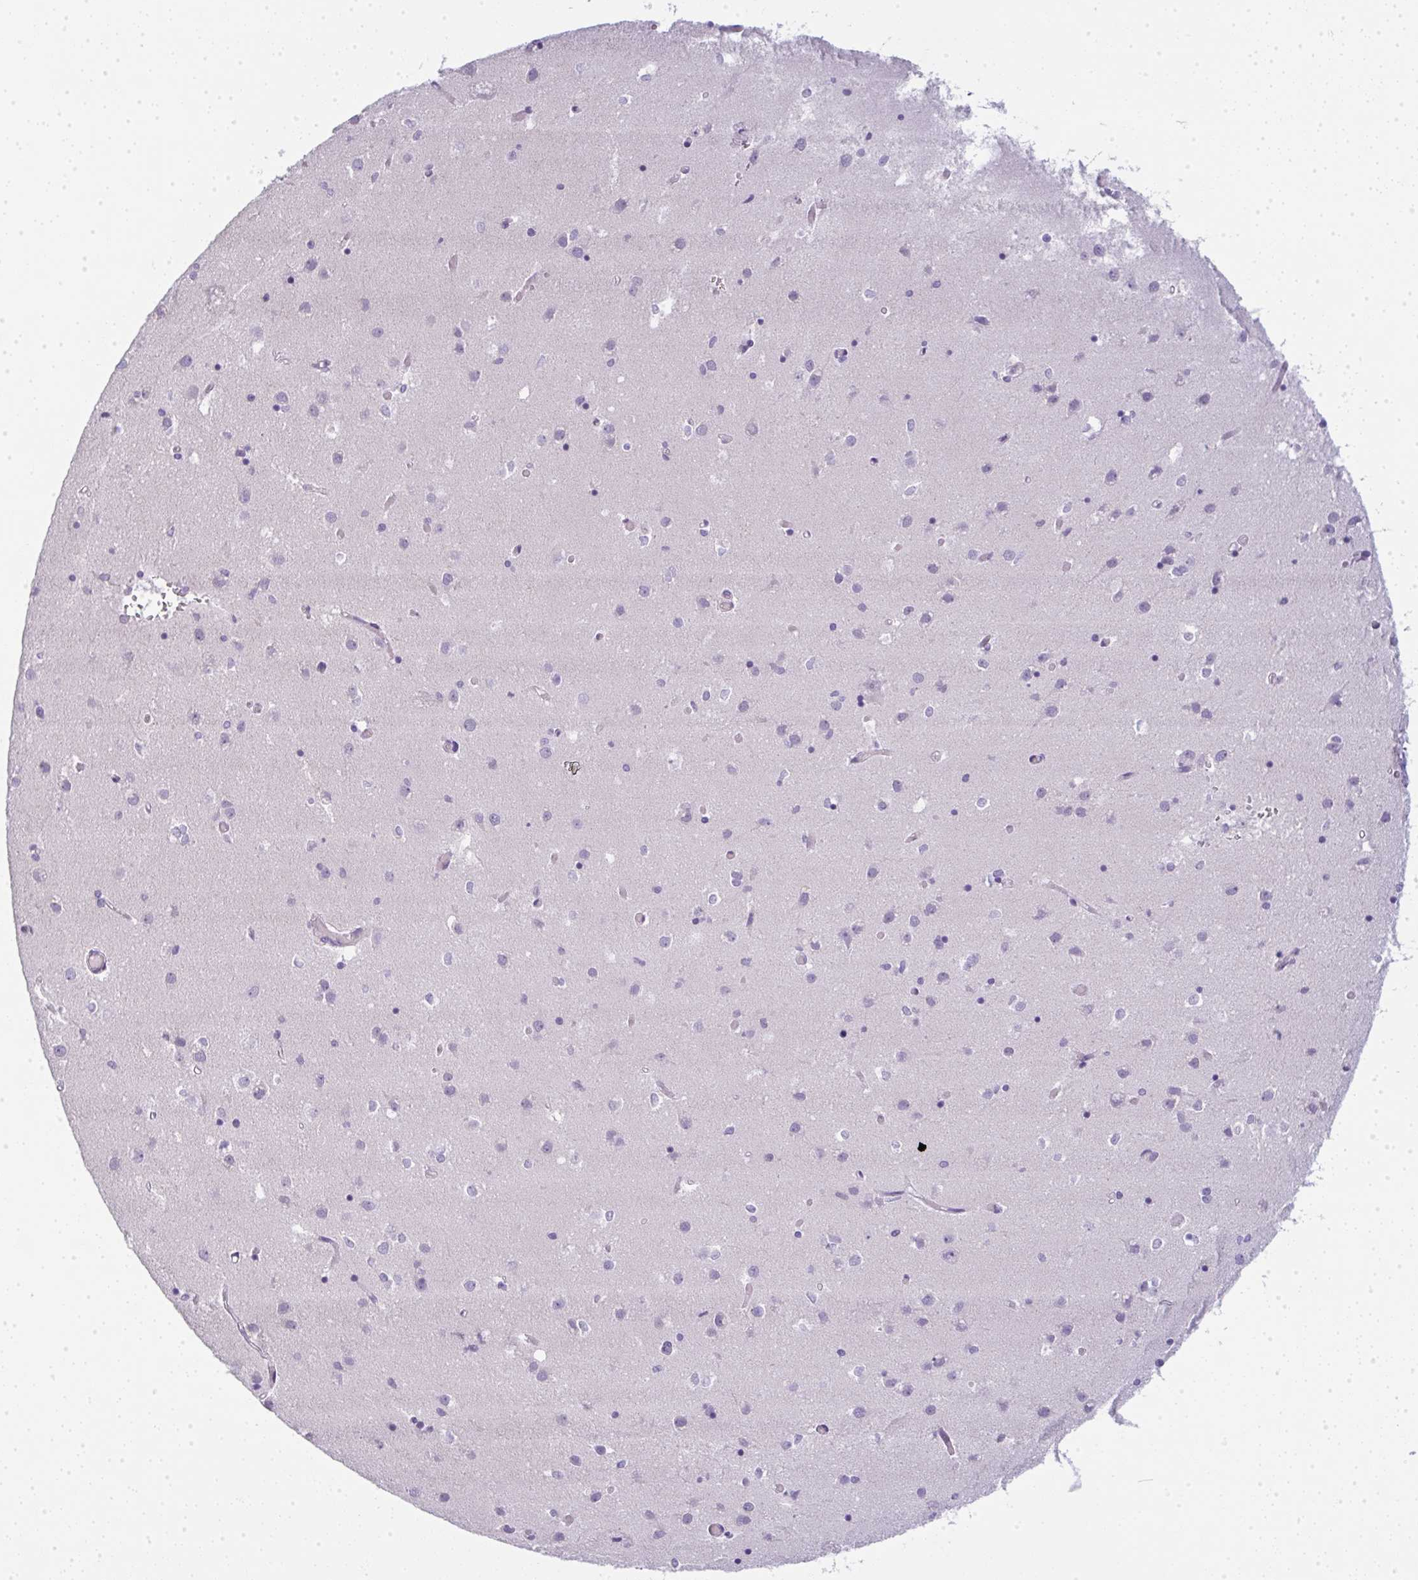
{"staining": {"intensity": "negative", "quantity": "none", "location": "none"}, "tissue": "caudate", "cell_type": "Glial cells", "image_type": "normal", "snomed": [{"axis": "morphology", "description": "Normal tissue, NOS"}, {"axis": "topography", "description": "Lateral ventricle wall"}], "caption": "Glial cells show no significant staining in normal caudate. (Brightfield microscopy of DAB (3,3'-diaminobenzidine) immunohistochemistry at high magnification).", "gene": "LPAR4", "patient": {"sex": "male", "age": 70}}